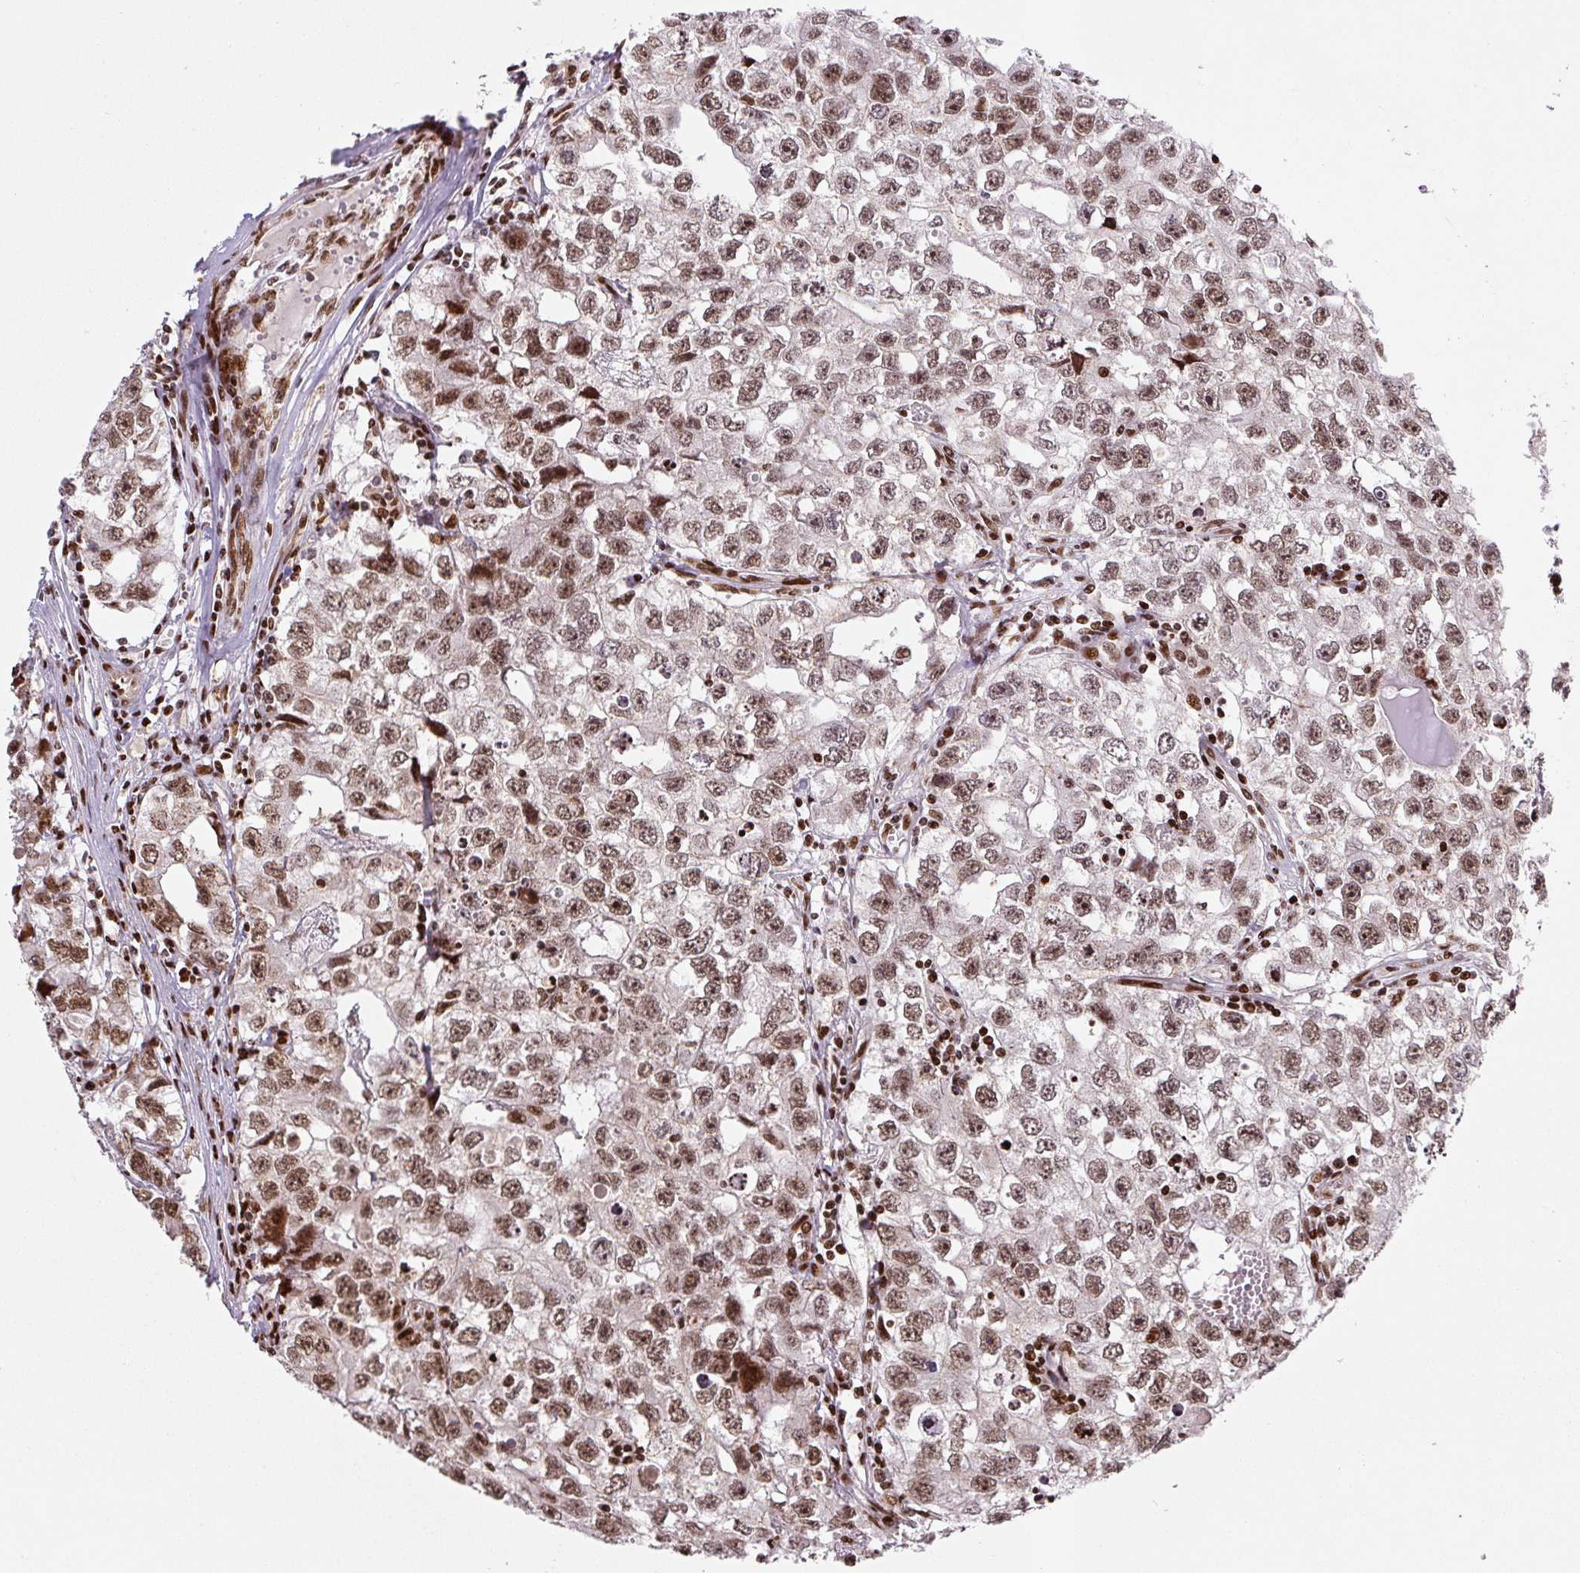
{"staining": {"intensity": "moderate", "quantity": ">75%", "location": "nuclear"}, "tissue": "testis cancer", "cell_type": "Tumor cells", "image_type": "cancer", "snomed": [{"axis": "morphology", "description": "Seminoma, NOS"}, {"axis": "morphology", "description": "Carcinoma, Embryonal, NOS"}, {"axis": "topography", "description": "Testis"}], "caption": "A high-resolution image shows IHC staining of seminoma (testis), which demonstrates moderate nuclear positivity in about >75% of tumor cells. Using DAB (brown) and hematoxylin (blue) stains, captured at high magnification using brightfield microscopy.", "gene": "PYDC2", "patient": {"sex": "male", "age": 43}}